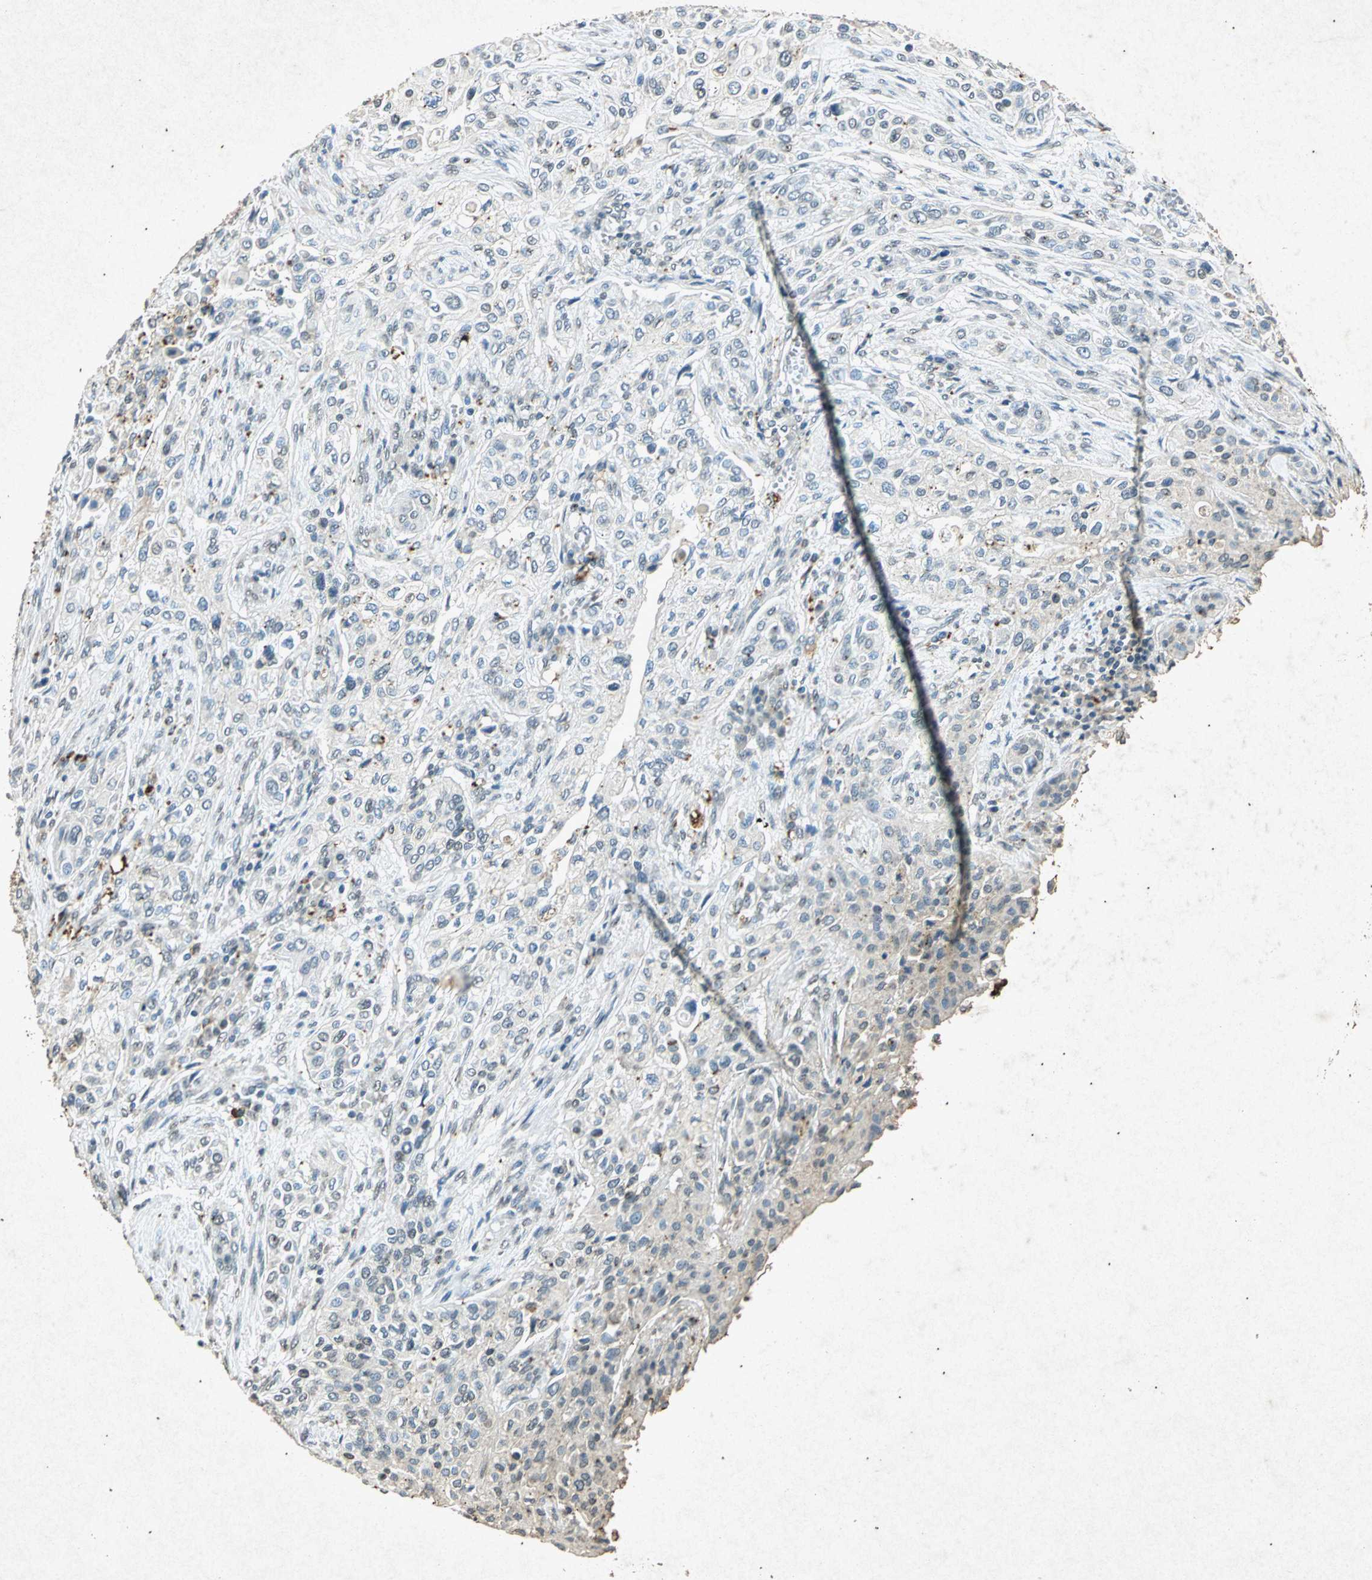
{"staining": {"intensity": "negative", "quantity": "none", "location": "none"}, "tissue": "urothelial cancer", "cell_type": "Tumor cells", "image_type": "cancer", "snomed": [{"axis": "morphology", "description": "Urothelial carcinoma, High grade"}, {"axis": "topography", "description": "Urinary bladder"}], "caption": "High-grade urothelial carcinoma was stained to show a protein in brown. There is no significant expression in tumor cells.", "gene": "PSEN1", "patient": {"sex": "male", "age": 74}}